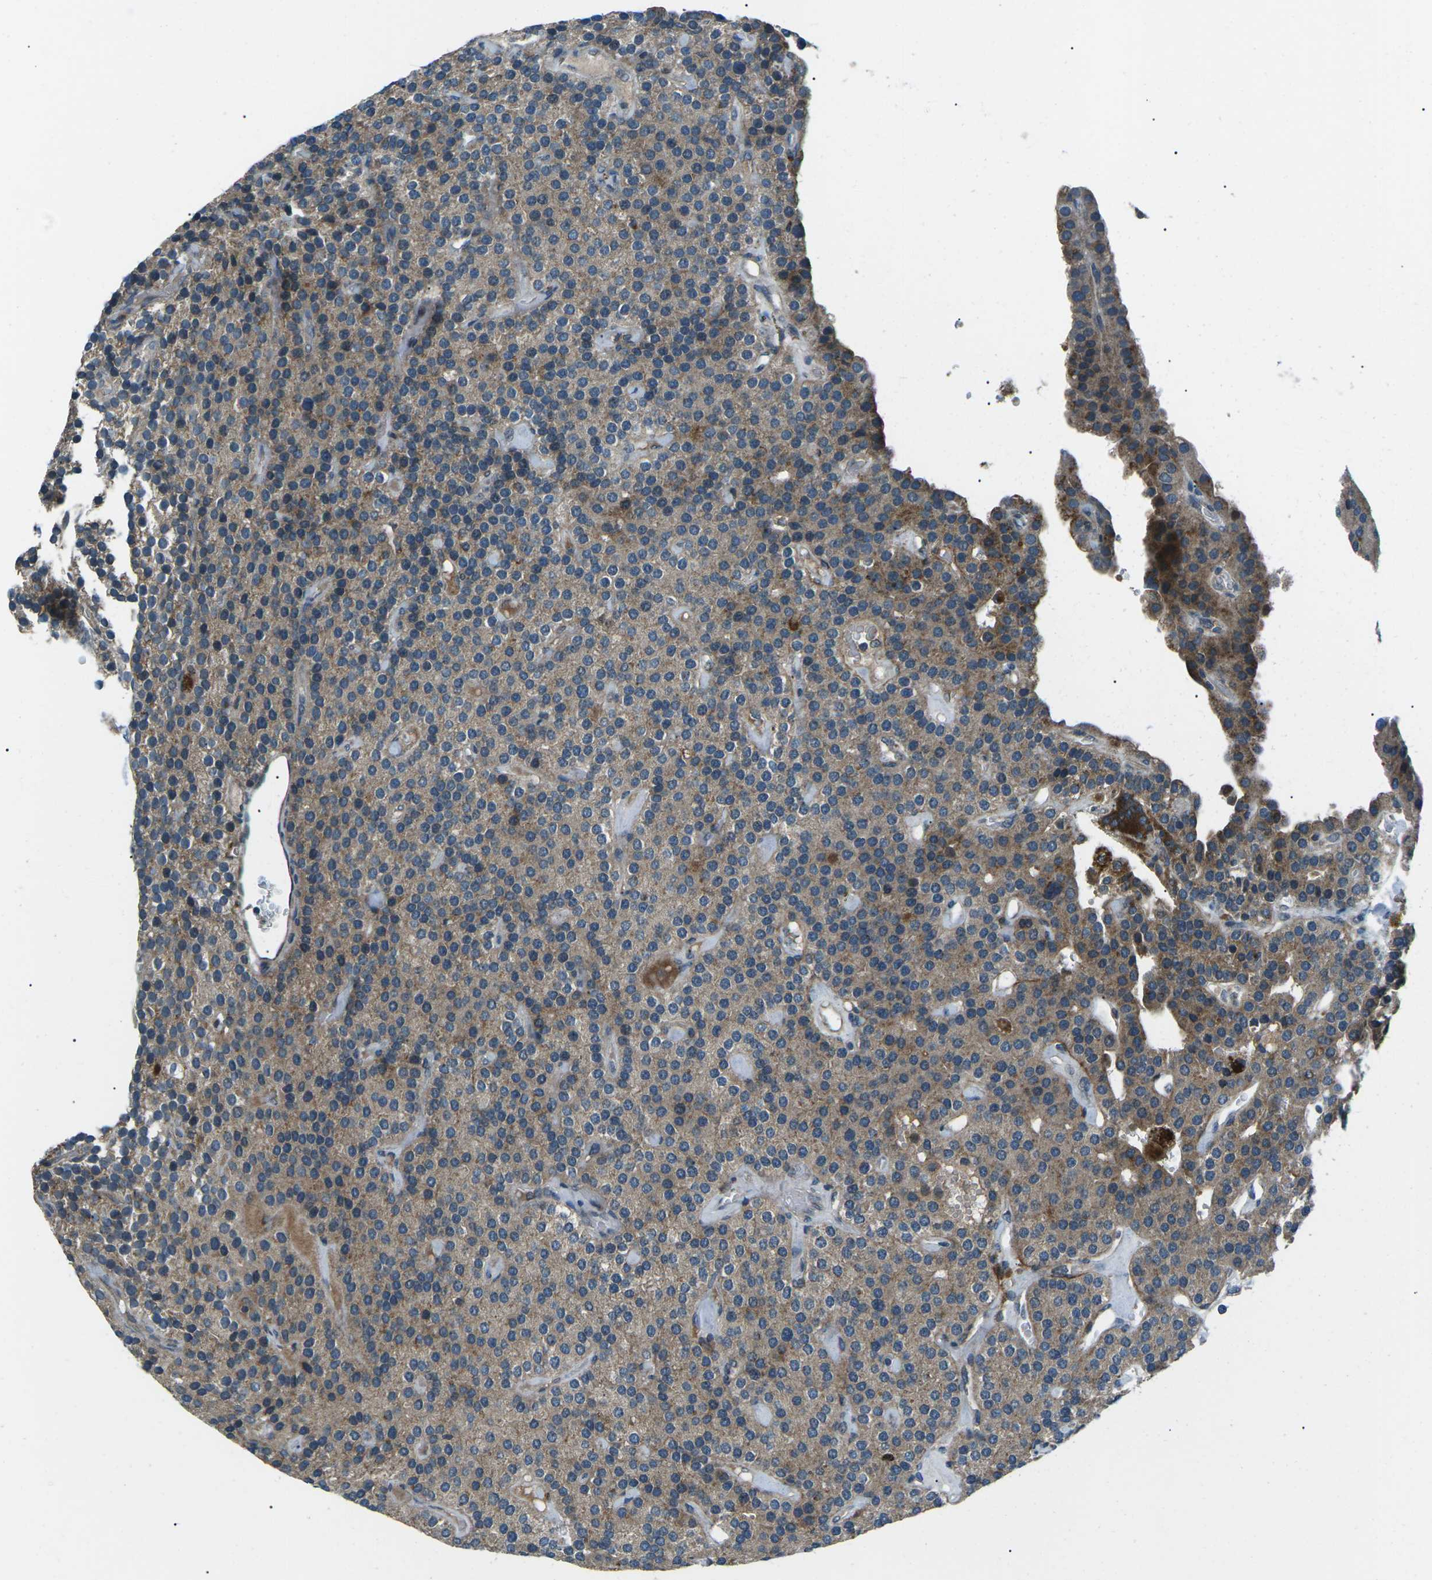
{"staining": {"intensity": "strong", "quantity": "25%-75%", "location": "cytoplasmic/membranous"}, "tissue": "parathyroid gland", "cell_type": "Glandular cells", "image_type": "normal", "snomed": [{"axis": "morphology", "description": "Normal tissue, NOS"}, {"axis": "morphology", "description": "Adenoma, NOS"}, {"axis": "topography", "description": "Parathyroid gland"}], "caption": "Protein positivity by immunohistochemistry exhibits strong cytoplasmic/membranous staining in about 25%-75% of glandular cells in unremarkable parathyroid gland.", "gene": "CDK16", "patient": {"sex": "female", "age": 86}}